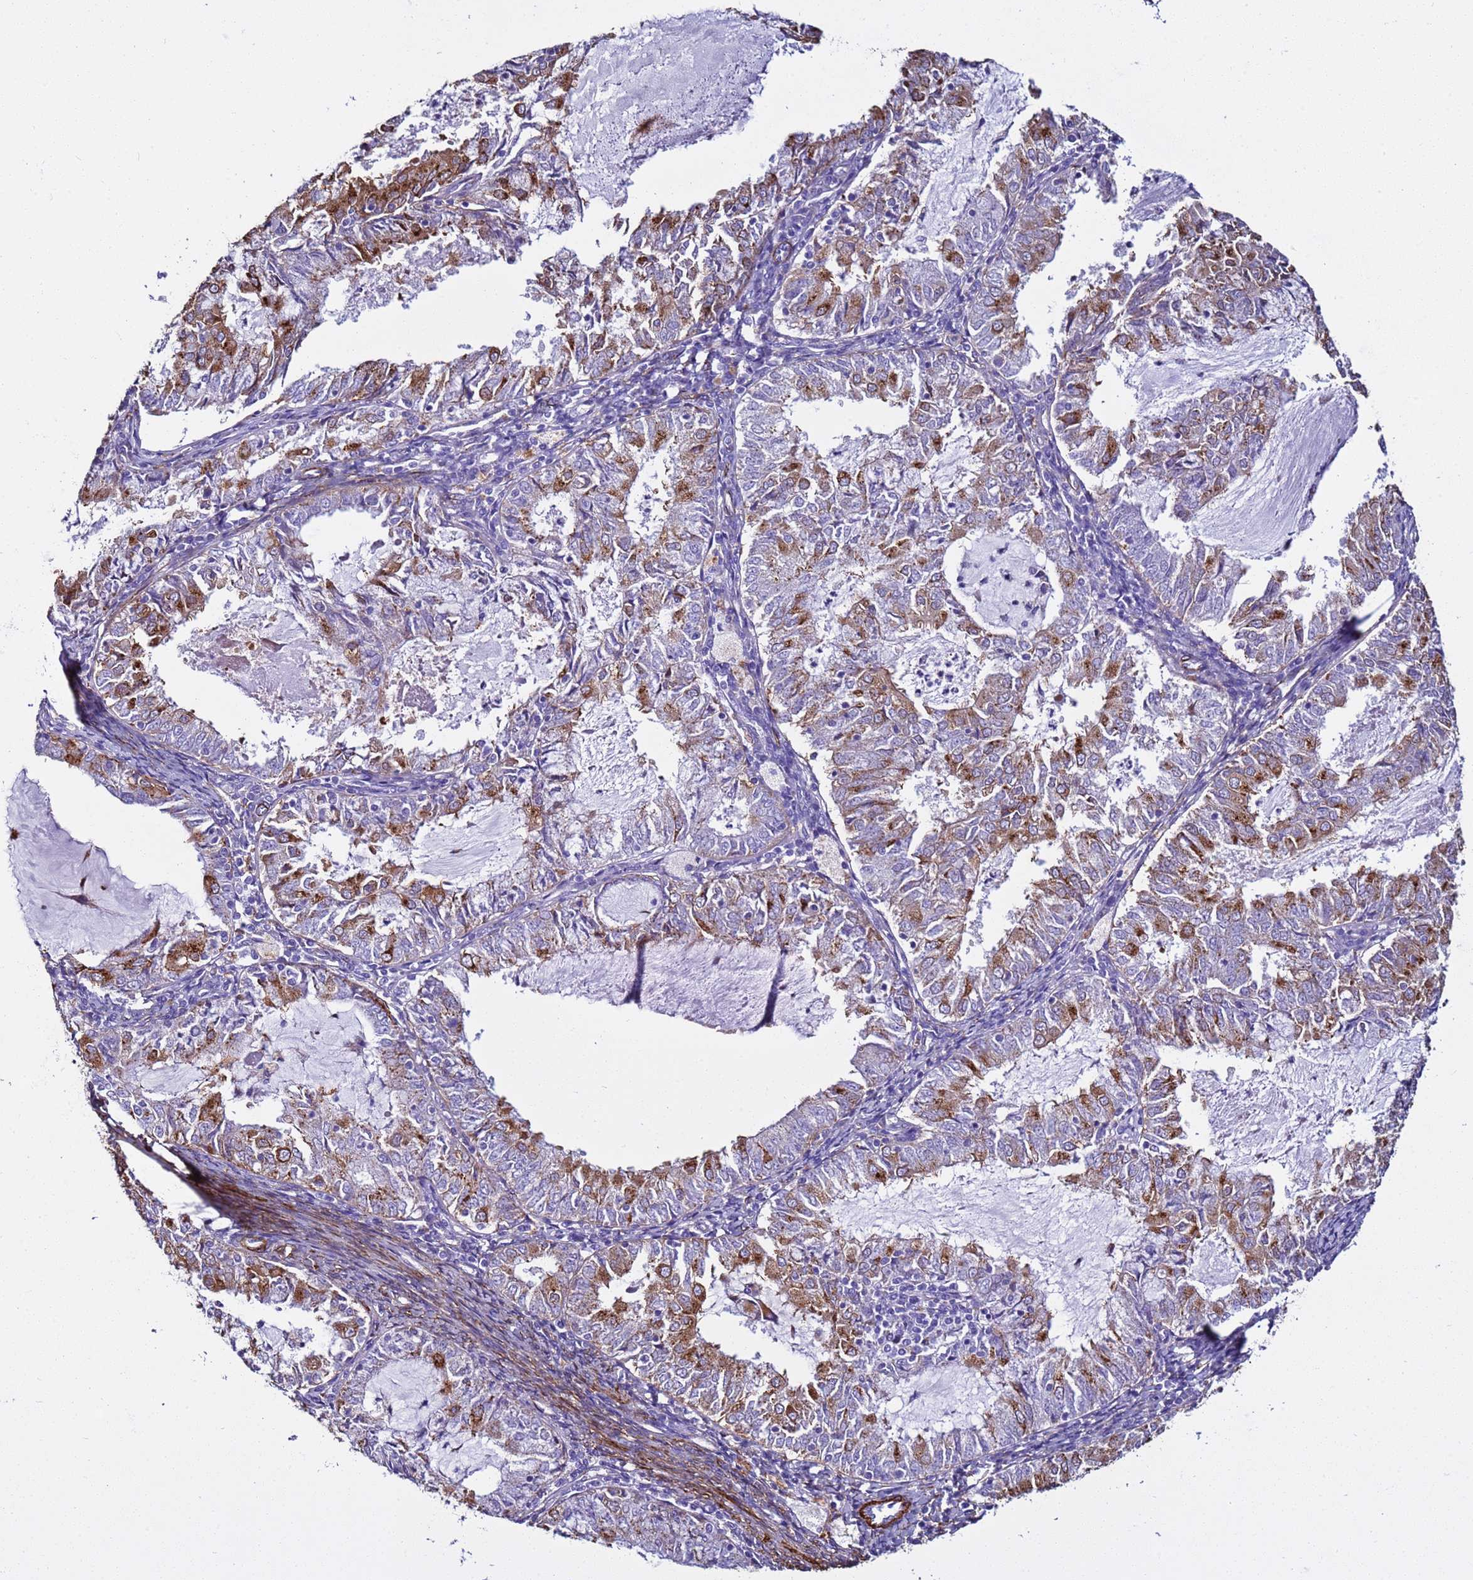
{"staining": {"intensity": "moderate", "quantity": "25%-75%", "location": "cytoplasmic/membranous"}, "tissue": "endometrial cancer", "cell_type": "Tumor cells", "image_type": "cancer", "snomed": [{"axis": "morphology", "description": "Adenocarcinoma, NOS"}, {"axis": "topography", "description": "Endometrium"}], "caption": "There is medium levels of moderate cytoplasmic/membranous staining in tumor cells of endometrial adenocarcinoma, as demonstrated by immunohistochemical staining (brown color).", "gene": "RABL2B", "patient": {"sex": "female", "age": 57}}